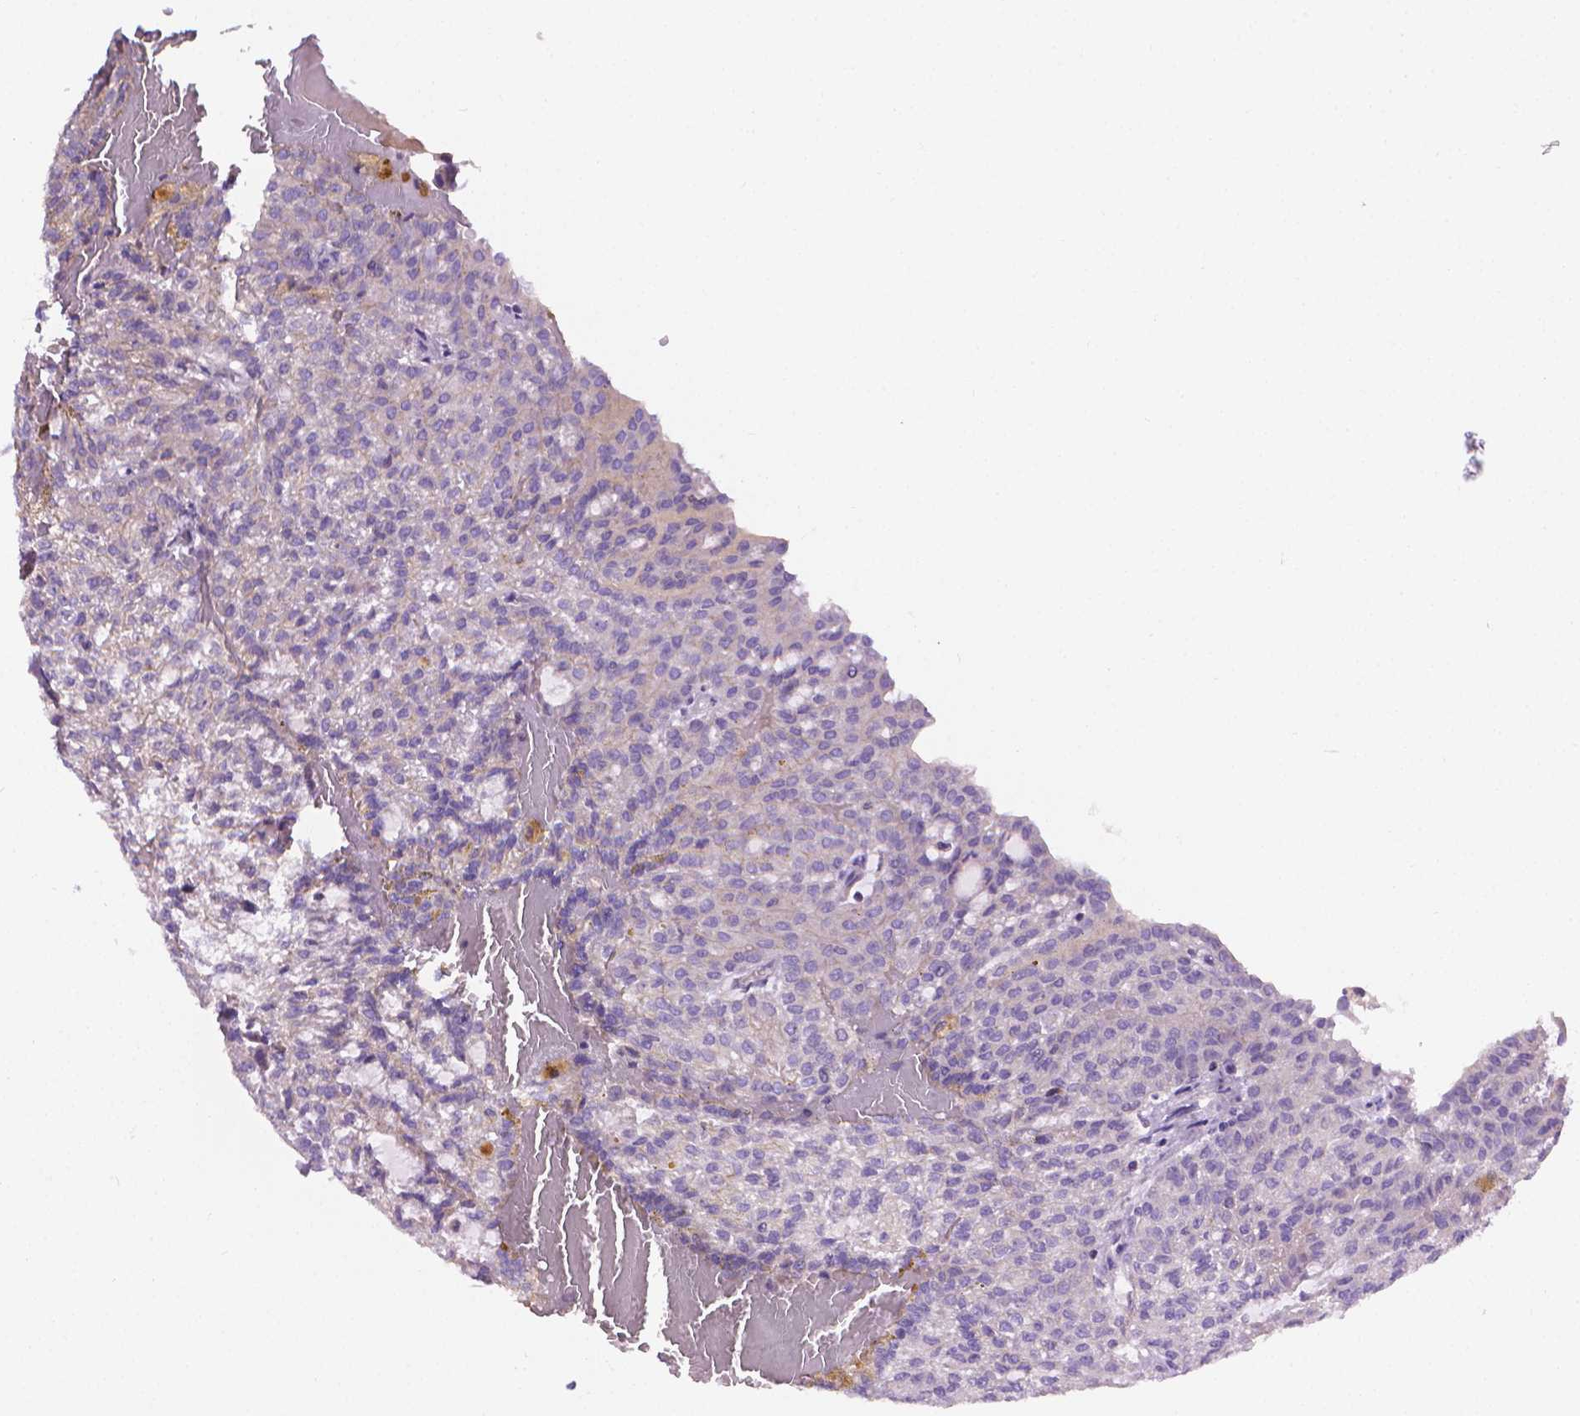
{"staining": {"intensity": "negative", "quantity": "none", "location": "none"}, "tissue": "renal cancer", "cell_type": "Tumor cells", "image_type": "cancer", "snomed": [{"axis": "morphology", "description": "Adenocarcinoma, NOS"}, {"axis": "topography", "description": "Kidney"}], "caption": "This is a micrograph of immunohistochemistry staining of renal cancer, which shows no positivity in tumor cells. (DAB immunohistochemistry (IHC) with hematoxylin counter stain).", "gene": "SLC51B", "patient": {"sex": "male", "age": 63}}